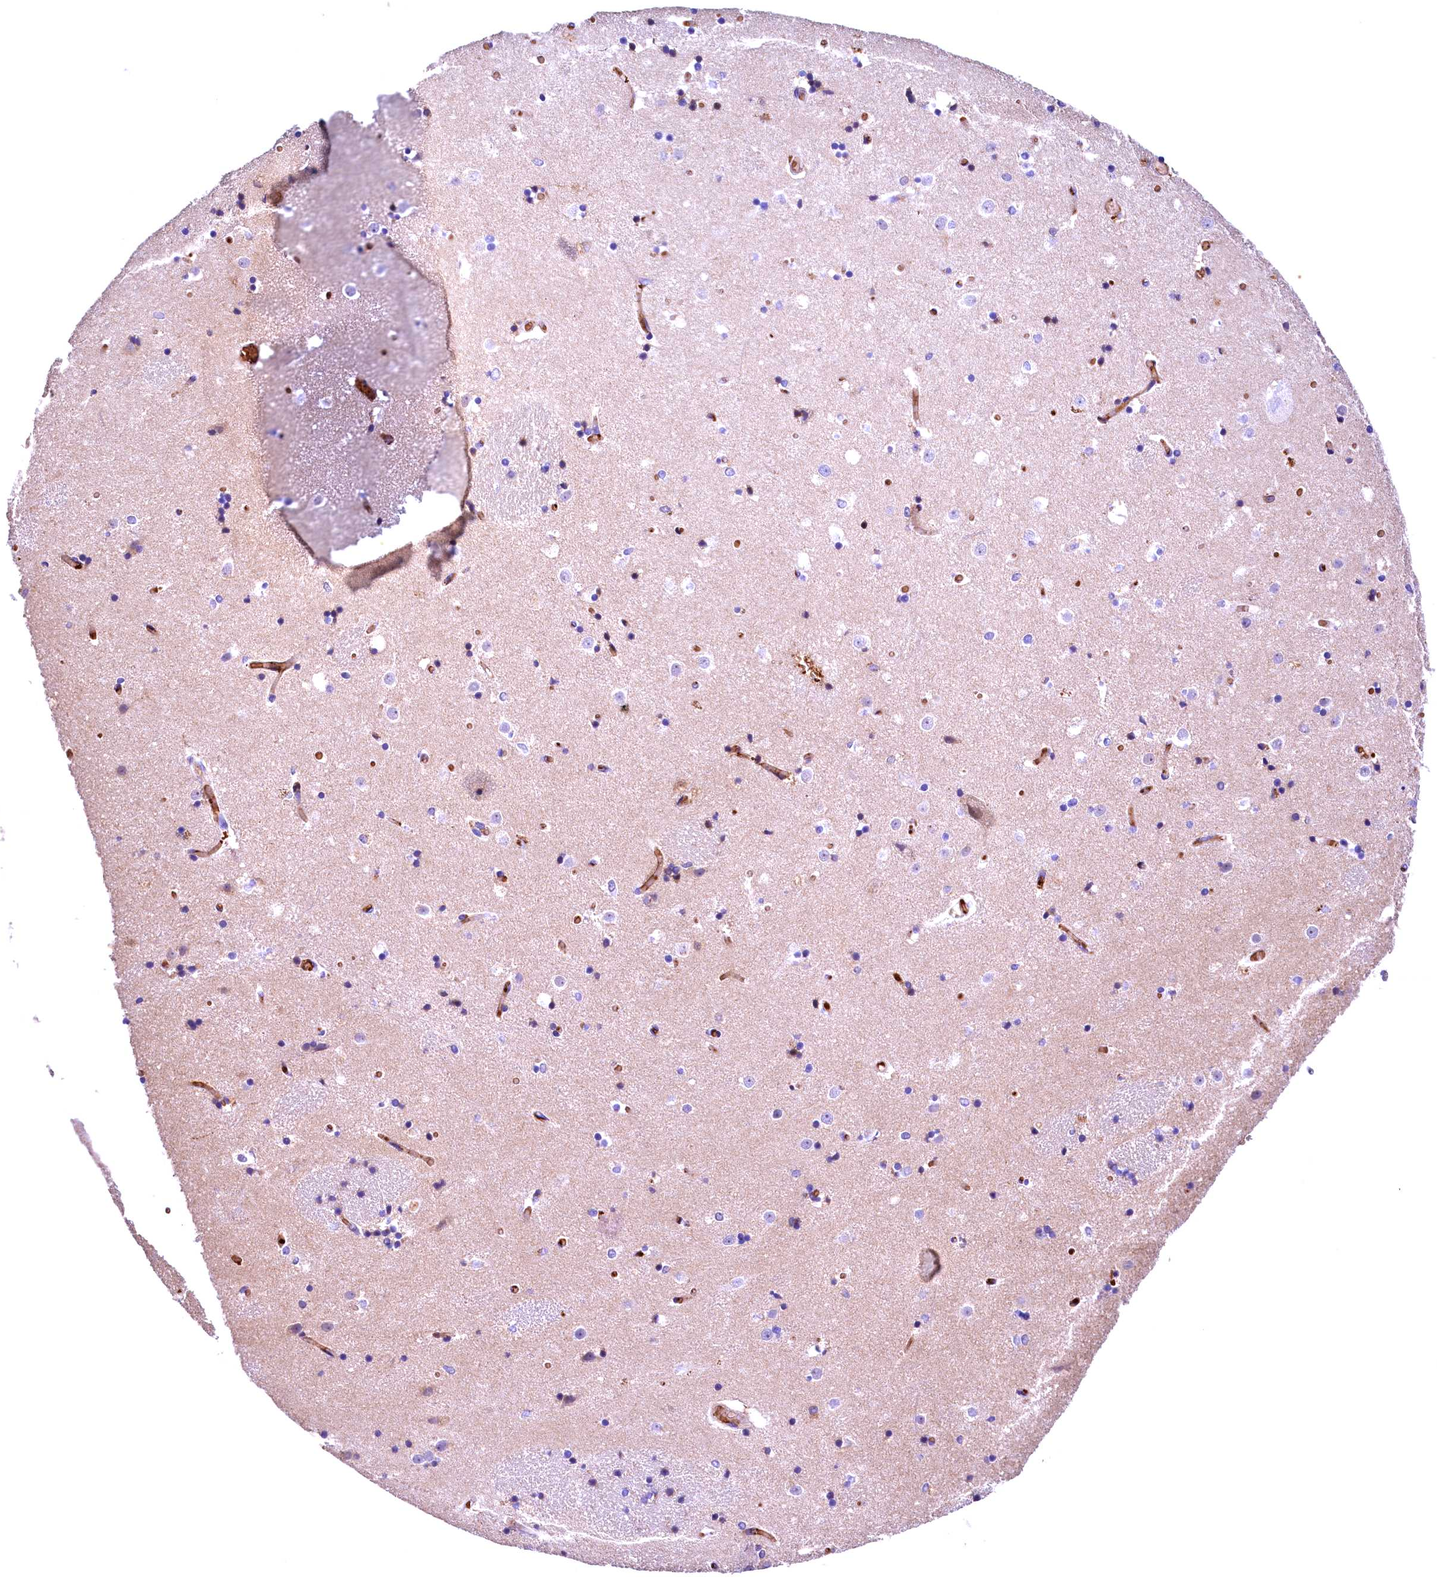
{"staining": {"intensity": "negative", "quantity": "none", "location": "none"}, "tissue": "caudate", "cell_type": "Glial cells", "image_type": "normal", "snomed": [{"axis": "morphology", "description": "Normal tissue, NOS"}, {"axis": "topography", "description": "Lateral ventricle wall"}], "caption": "The image shows no significant positivity in glial cells of caudate. (Stains: DAB IHC with hematoxylin counter stain, Microscopy: brightfield microscopy at high magnification).", "gene": "PHAF1", "patient": {"sex": "female", "age": 52}}